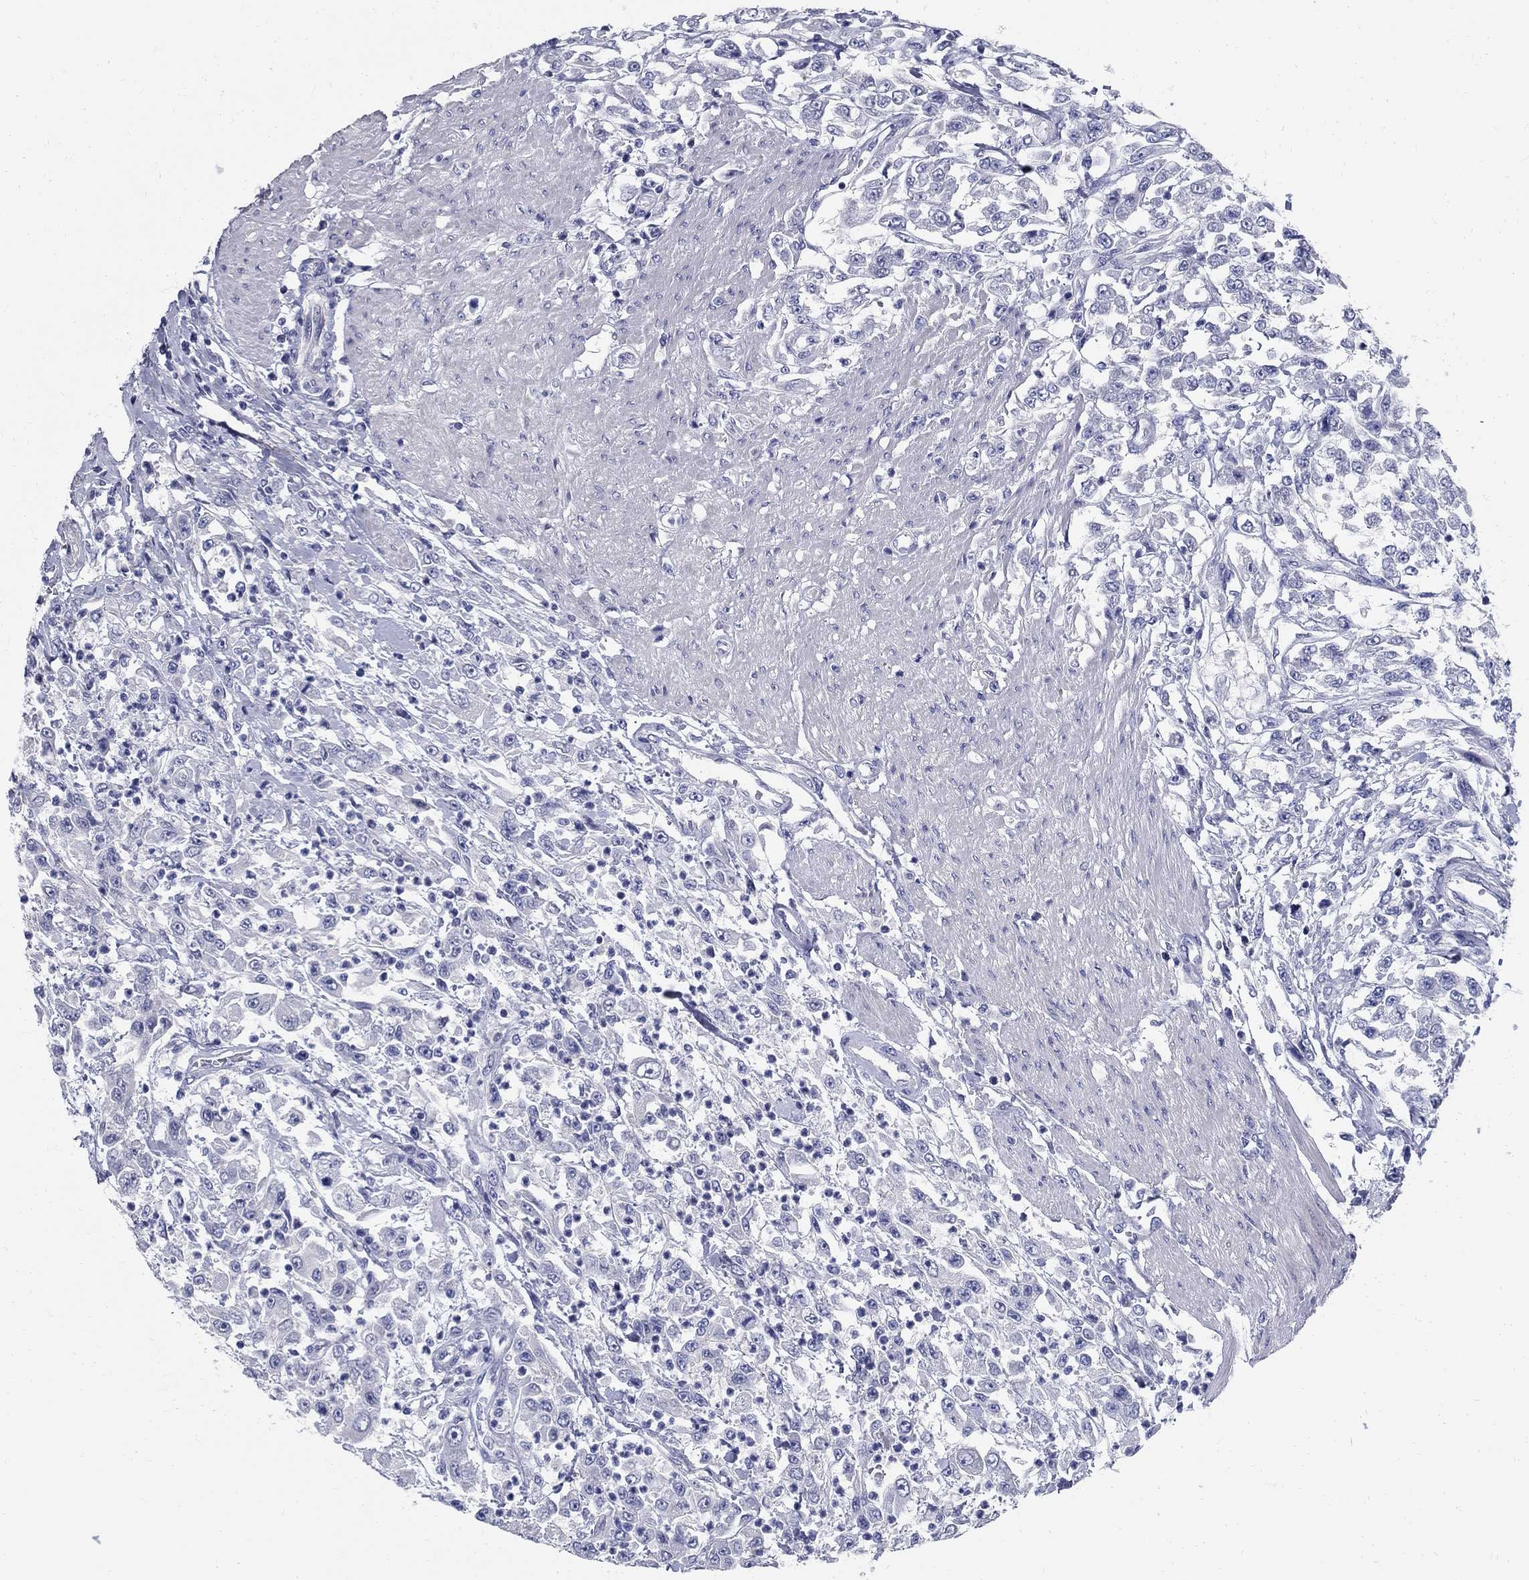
{"staining": {"intensity": "negative", "quantity": "none", "location": "none"}, "tissue": "urothelial cancer", "cell_type": "Tumor cells", "image_type": "cancer", "snomed": [{"axis": "morphology", "description": "Urothelial carcinoma, High grade"}, {"axis": "topography", "description": "Urinary bladder"}], "caption": "Tumor cells show no significant expression in urothelial cancer. (DAB (3,3'-diaminobenzidine) IHC with hematoxylin counter stain).", "gene": "TGM4", "patient": {"sex": "male", "age": 46}}